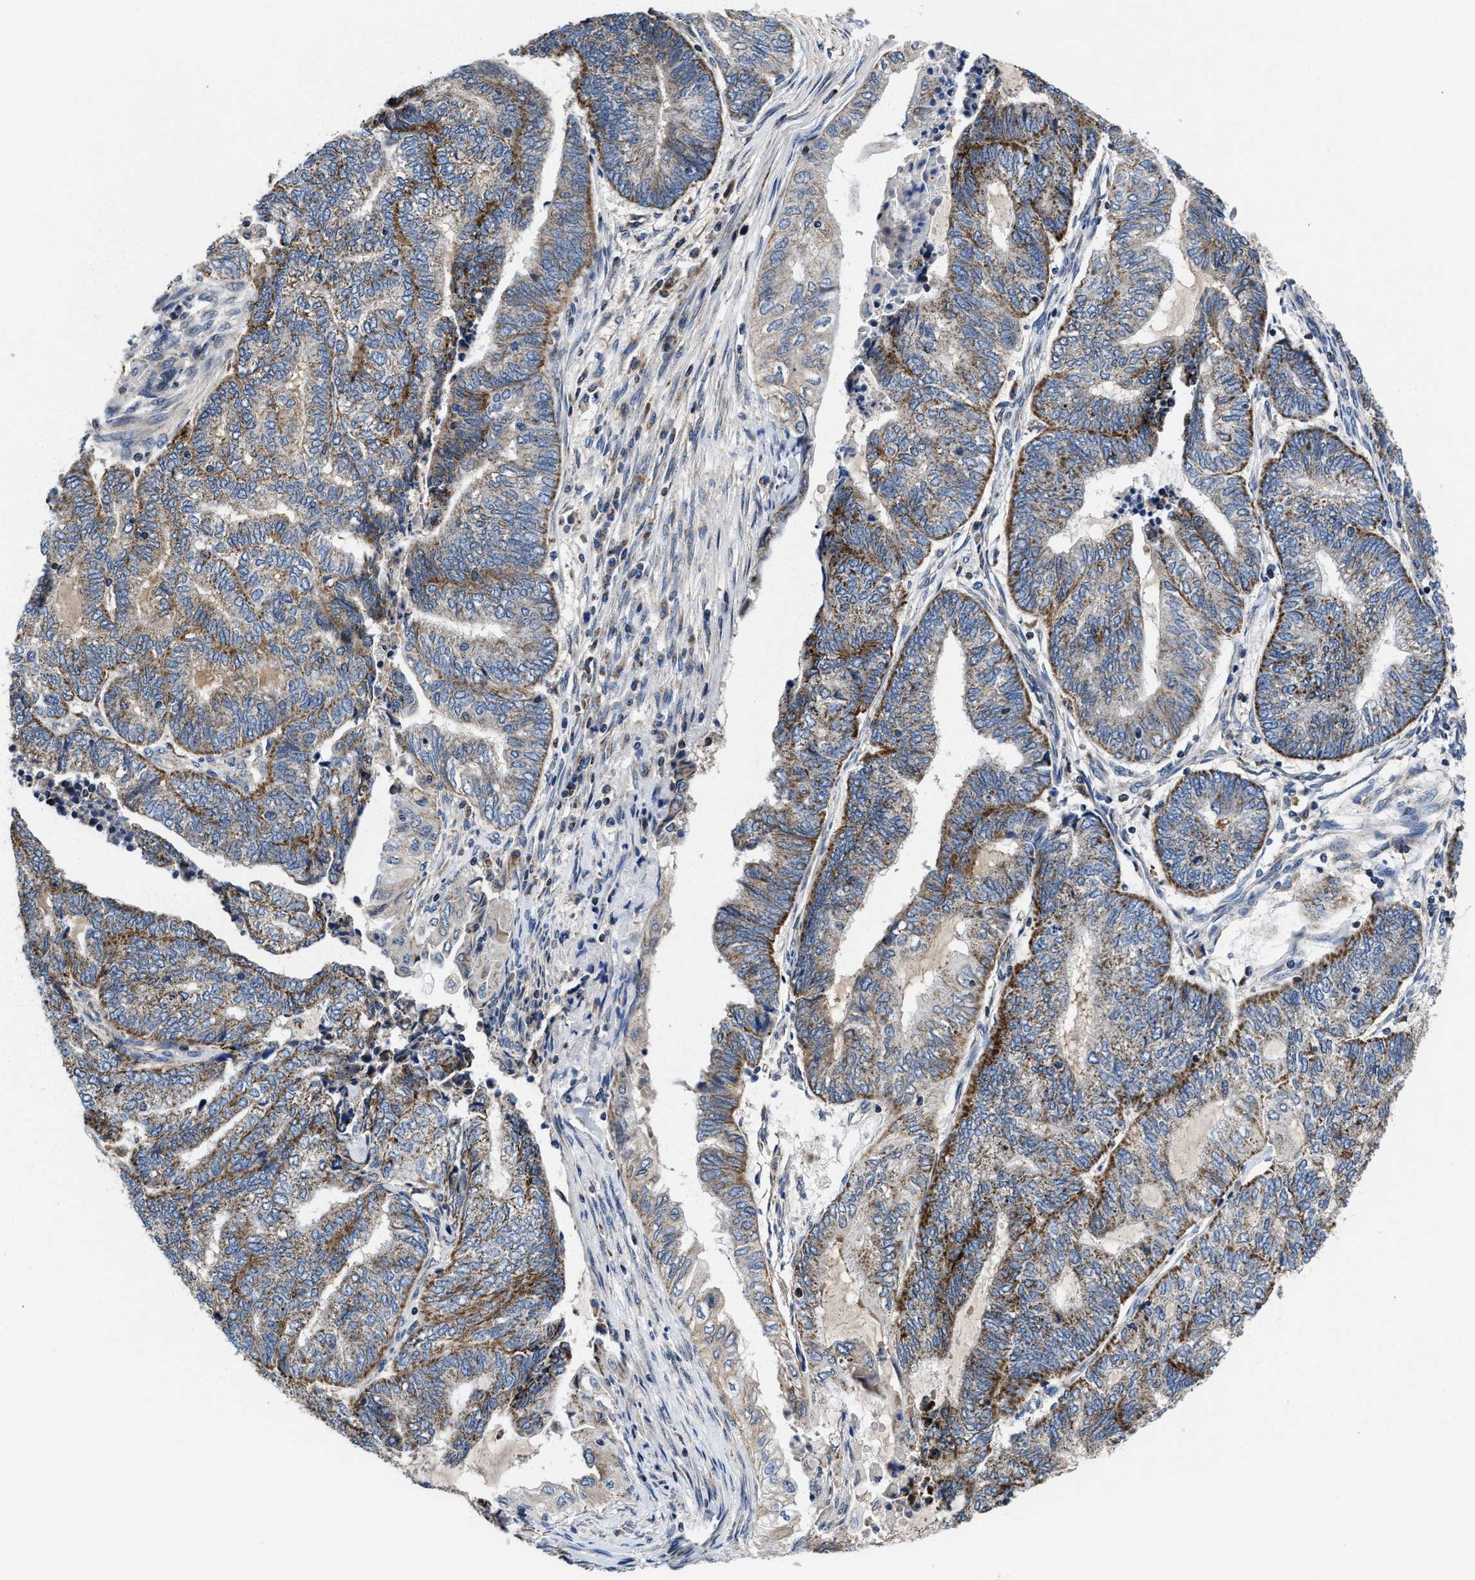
{"staining": {"intensity": "moderate", "quantity": ">75%", "location": "cytoplasmic/membranous"}, "tissue": "endometrial cancer", "cell_type": "Tumor cells", "image_type": "cancer", "snomed": [{"axis": "morphology", "description": "Adenocarcinoma, NOS"}, {"axis": "topography", "description": "Uterus"}, {"axis": "topography", "description": "Endometrium"}], "caption": "Protein staining exhibits moderate cytoplasmic/membranous positivity in approximately >75% of tumor cells in adenocarcinoma (endometrial). Using DAB (brown) and hematoxylin (blue) stains, captured at high magnification using brightfield microscopy.", "gene": "CACNA1D", "patient": {"sex": "female", "age": 70}}